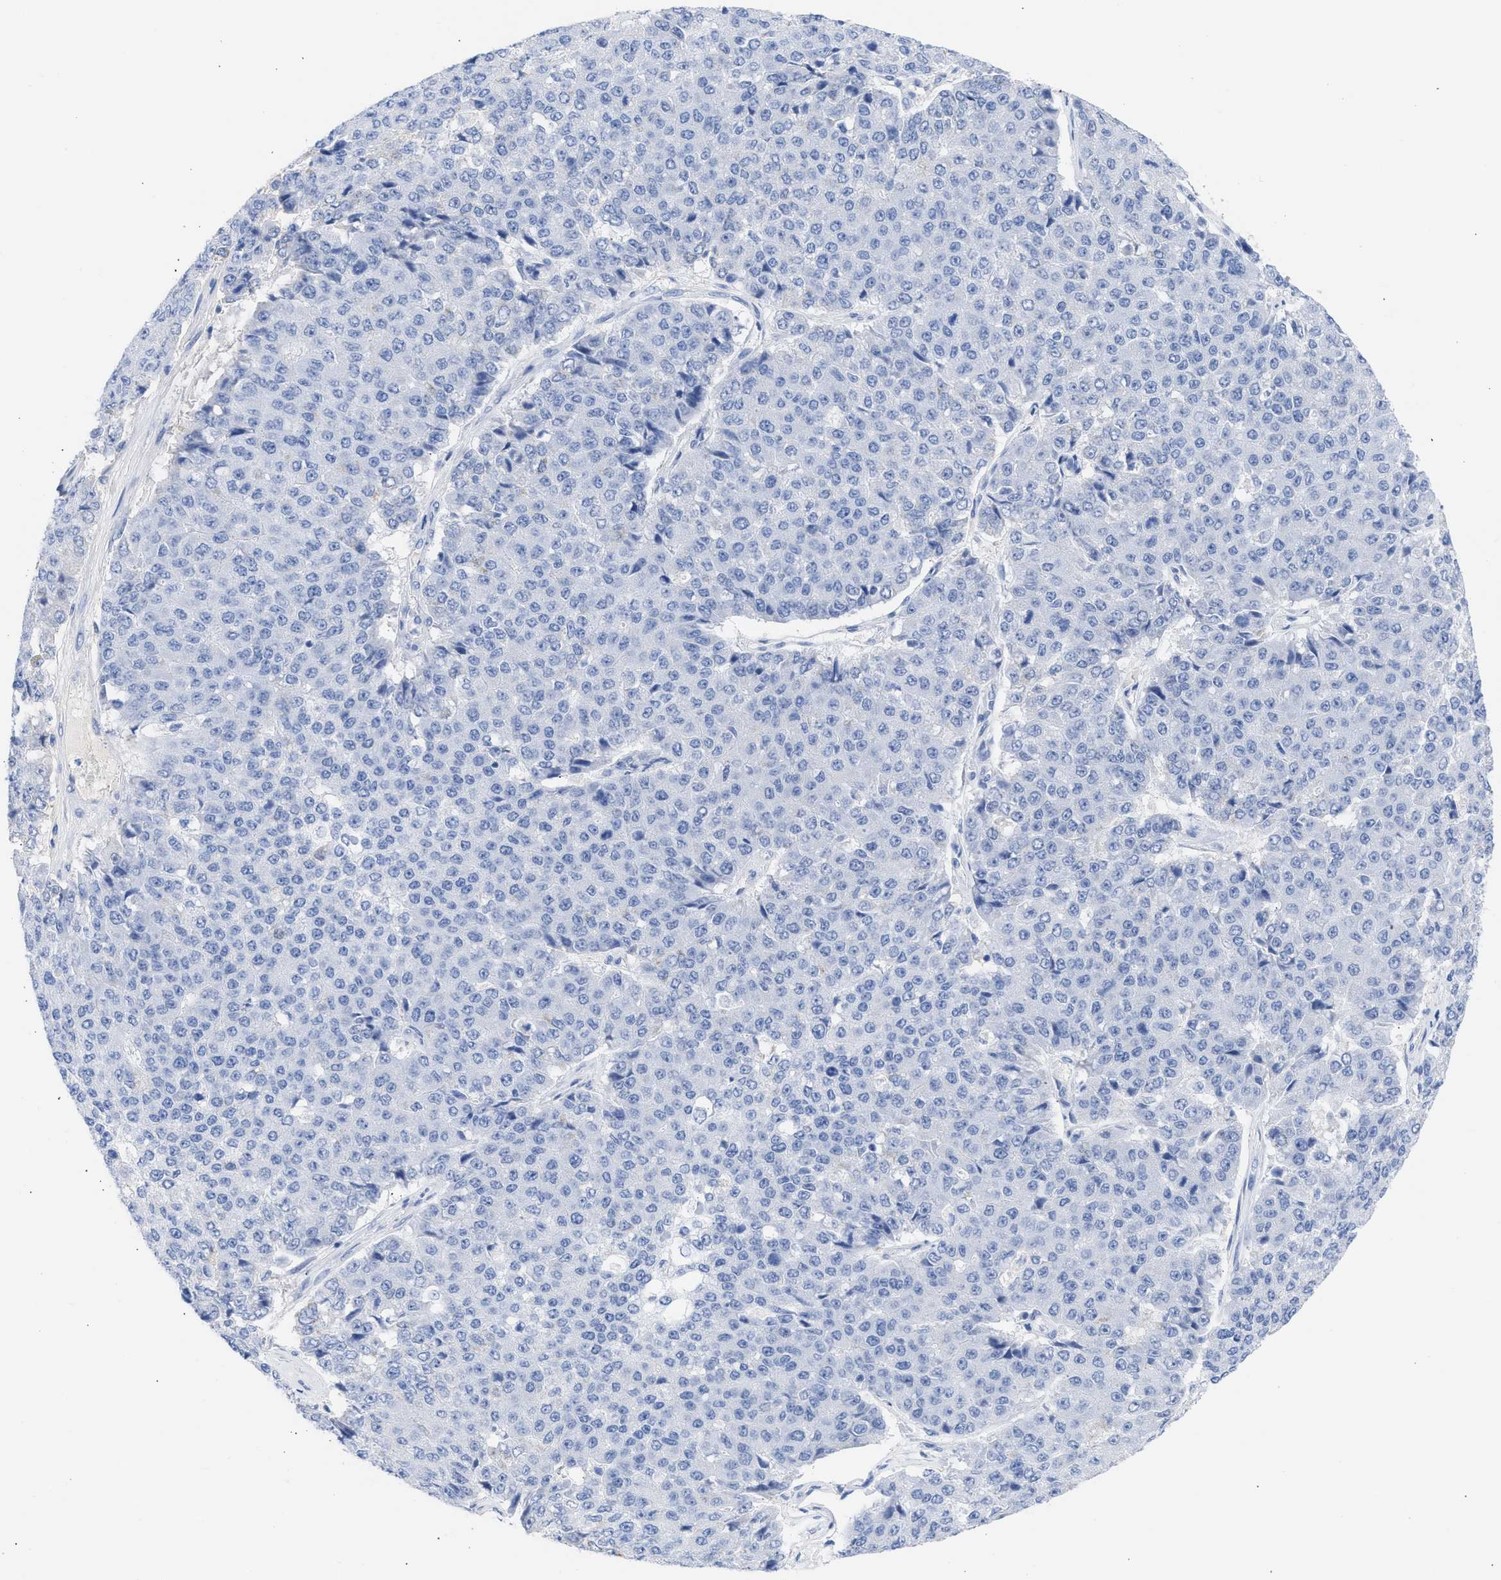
{"staining": {"intensity": "negative", "quantity": "none", "location": "none"}, "tissue": "pancreatic cancer", "cell_type": "Tumor cells", "image_type": "cancer", "snomed": [{"axis": "morphology", "description": "Adenocarcinoma, NOS"}, {"axis": "topography", "description": "Pancreas"}], "caption": "This histopathology image is of pancreatic cancer stained with immunohistochemistry (IHC) to label a protein in brown with the nuclei are counter-stained blue. There is no expression in tumor cells.", "gene": "RSPH1", "patient": {"sex": "male", "age": 50}}